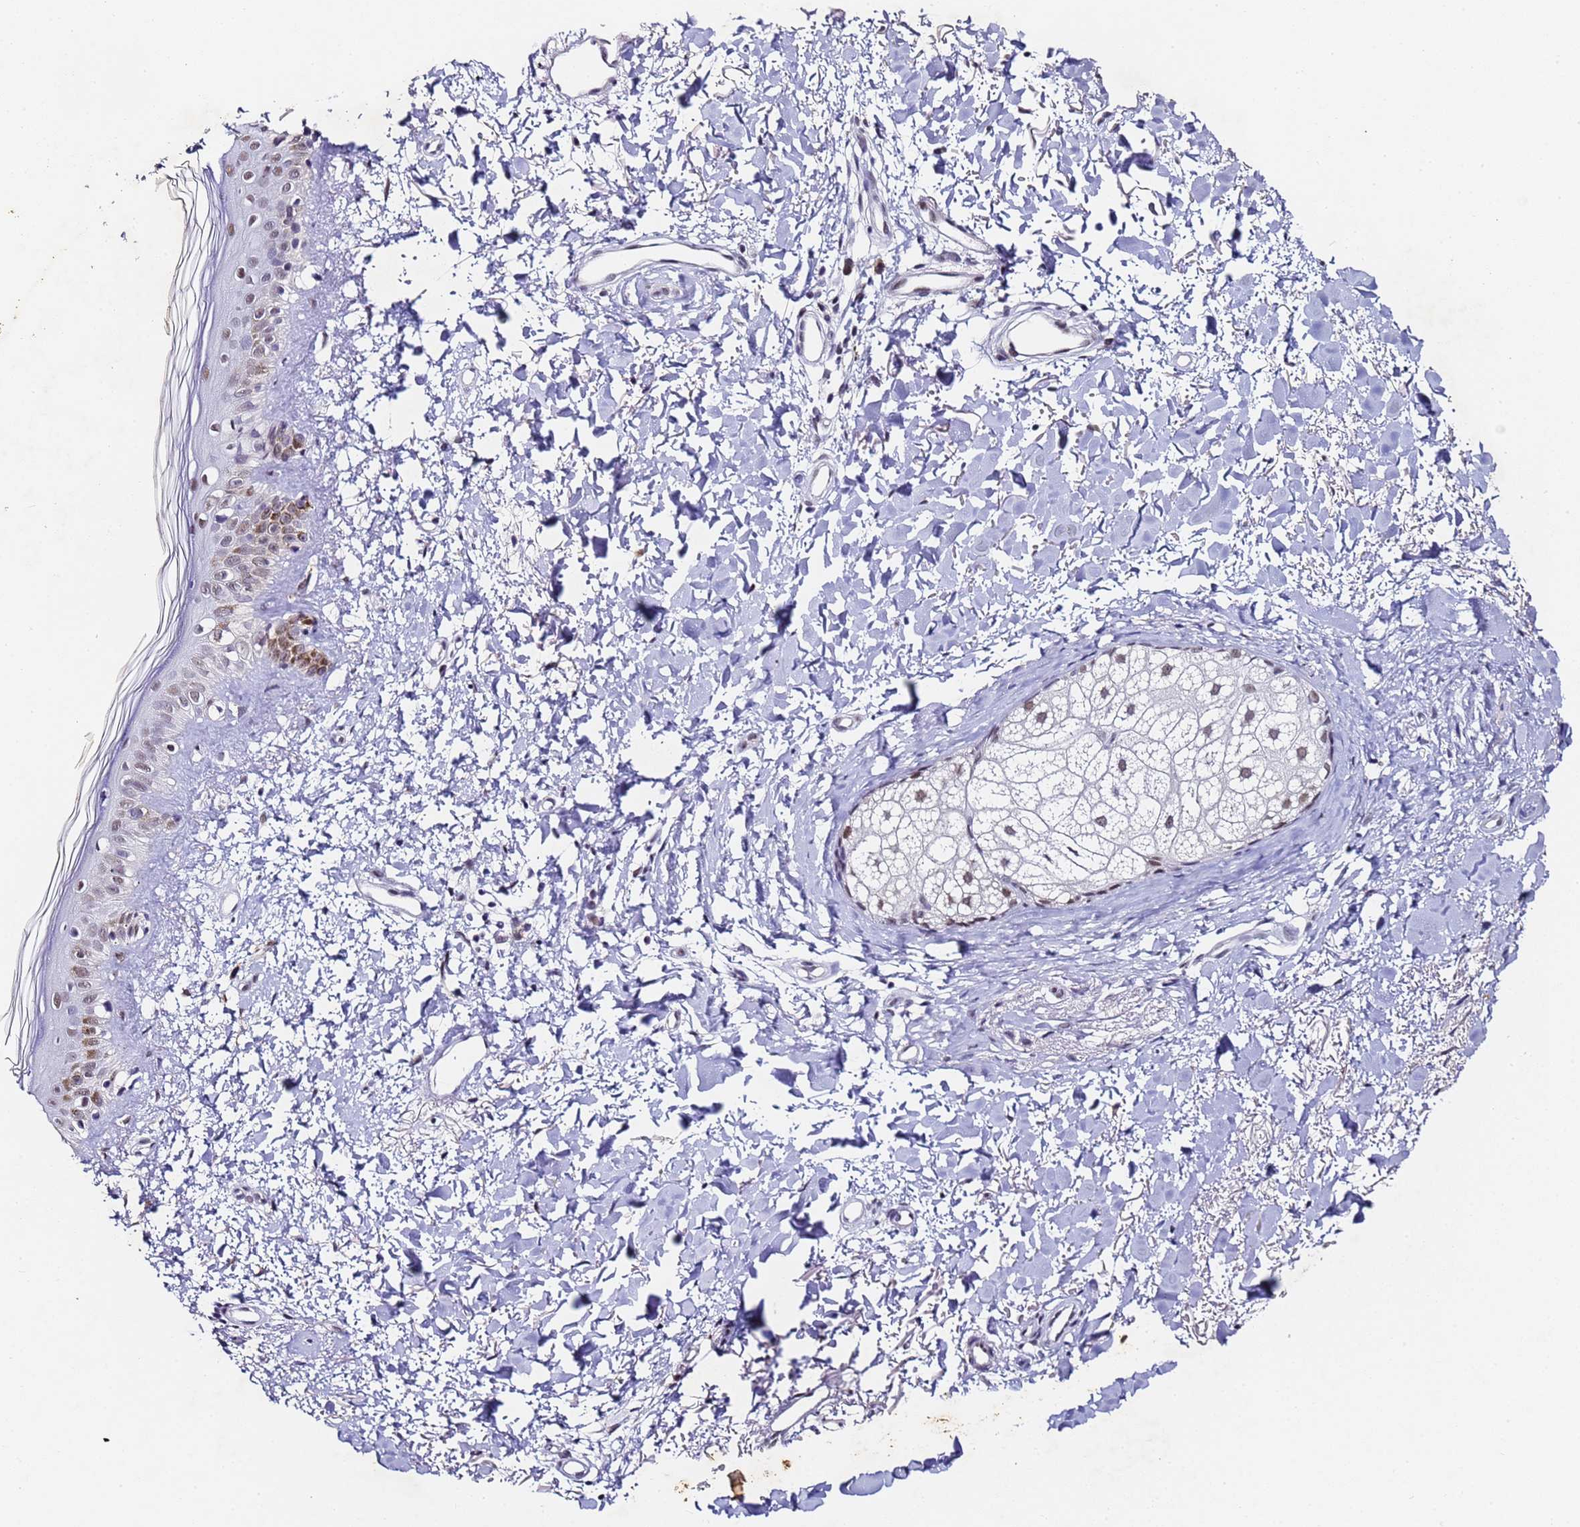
{"staining": {"intensity": "negative", "quantity": "none", "location": "none"}, "tissue": "skin", "cell_type": "Fibroblasts", "image_type": "normal", "snomed": [{"axis": "morphology", "description": "Normal tissue, NOS"}, {"axis": "topography", "description": "Skin"}], "caption": "Immunohistochemical staining of unremarkable skin demonstrates no significant staining in fibroblasts. Nuclei are stained in blue.", "gene": "FNBP4", "patient": {"sex": "female", "age": 58}}